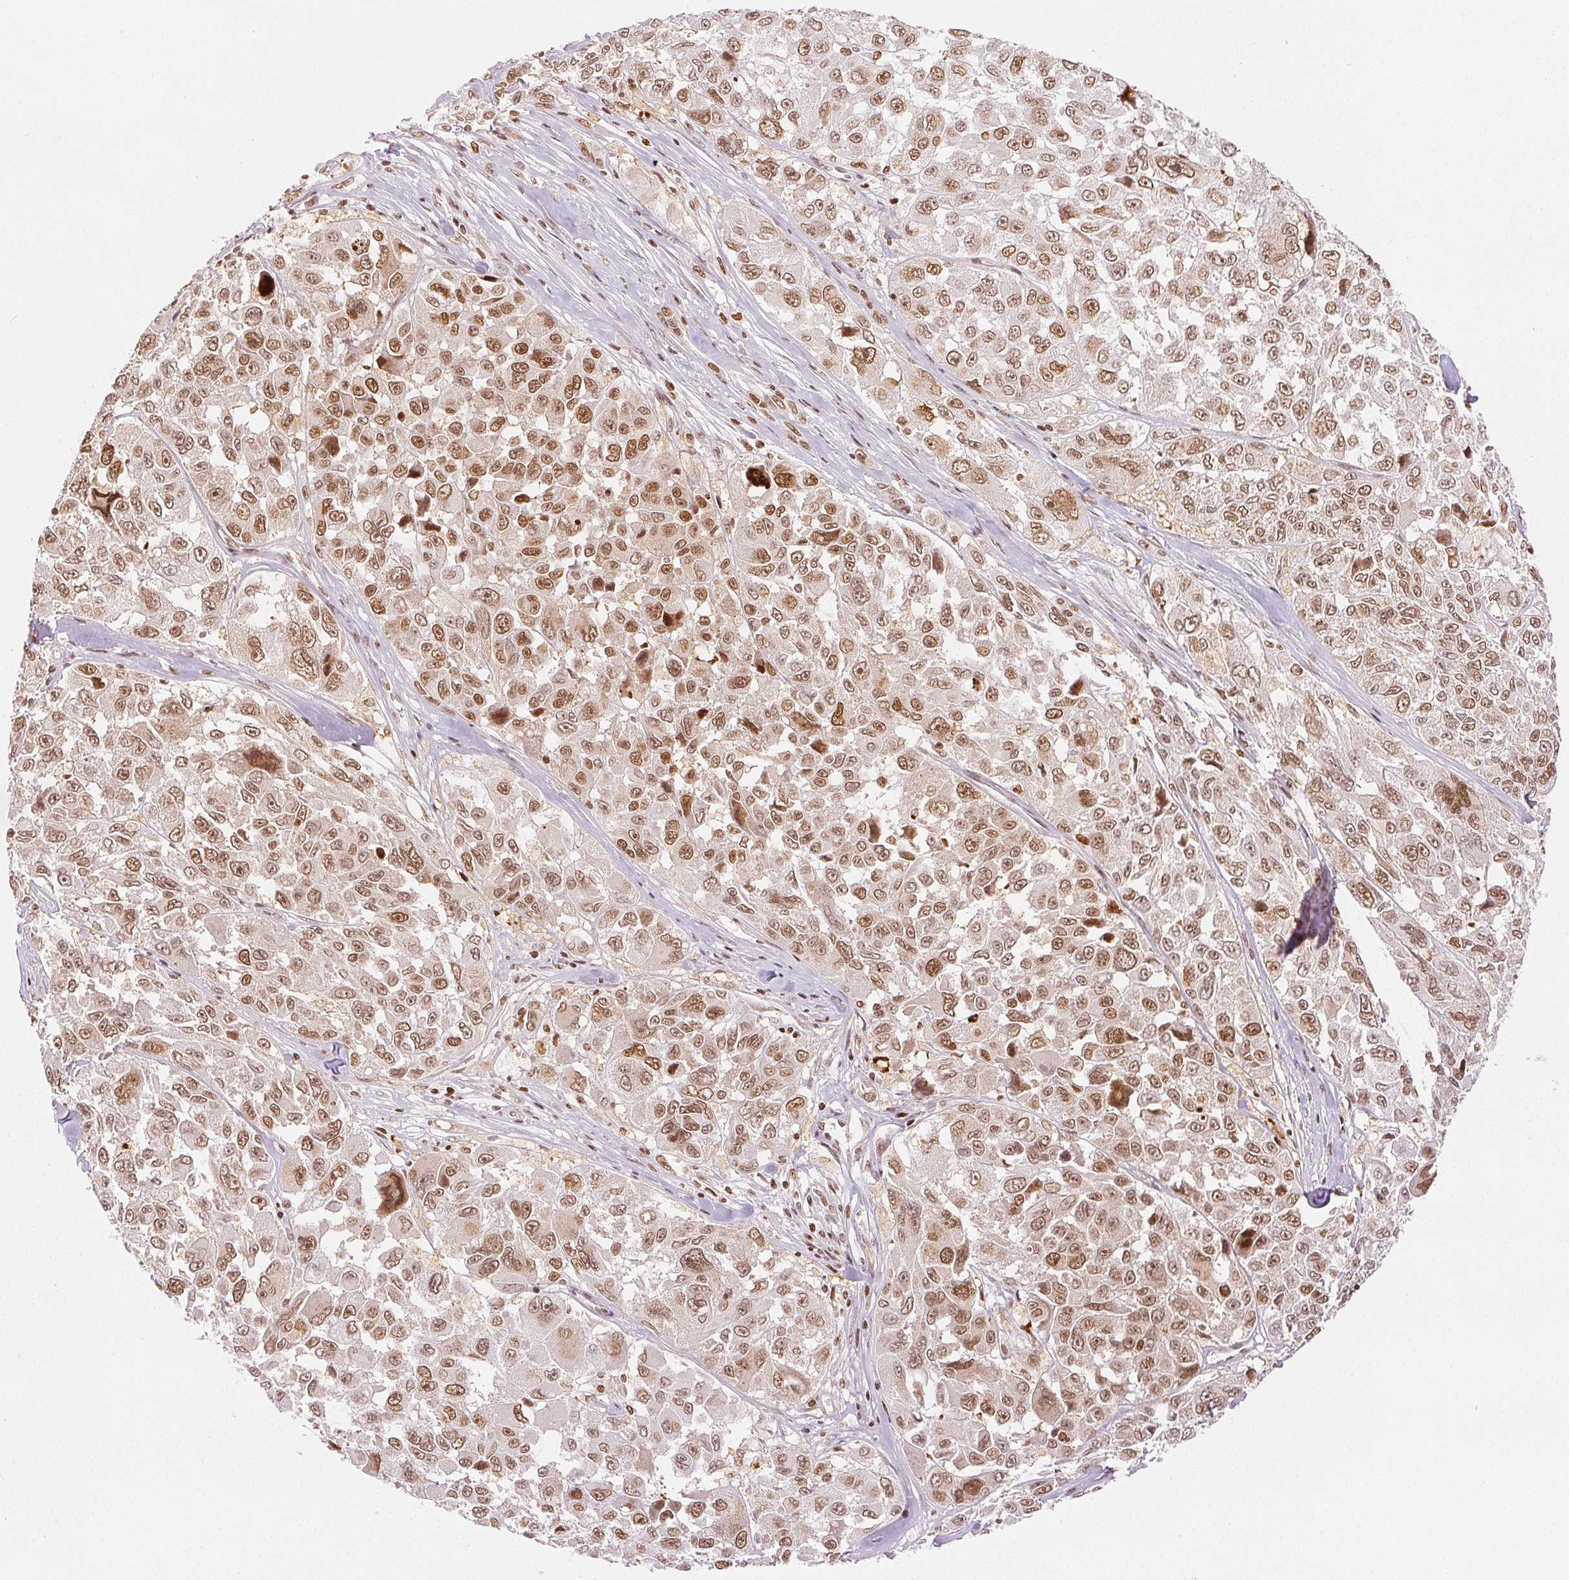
{"staining": {"intensity": "moderate", "quantity": ">75%", "location": "nuclear"}, "tissue": "melanoma", "cell_type": "Tumor cells", "image_type": "cancer", "snomed": [{"axis": "morphology", "description": "Malignant melanoma, NOS"}, {"axis": "topography", "description": "Skin"}], "caption": "Protein staining reveals moderate nuclear positivity in approximately >75% of tumor cells in melanoma.", "gene": "DEK", "patient": {"sex": "female", "age": 66}}